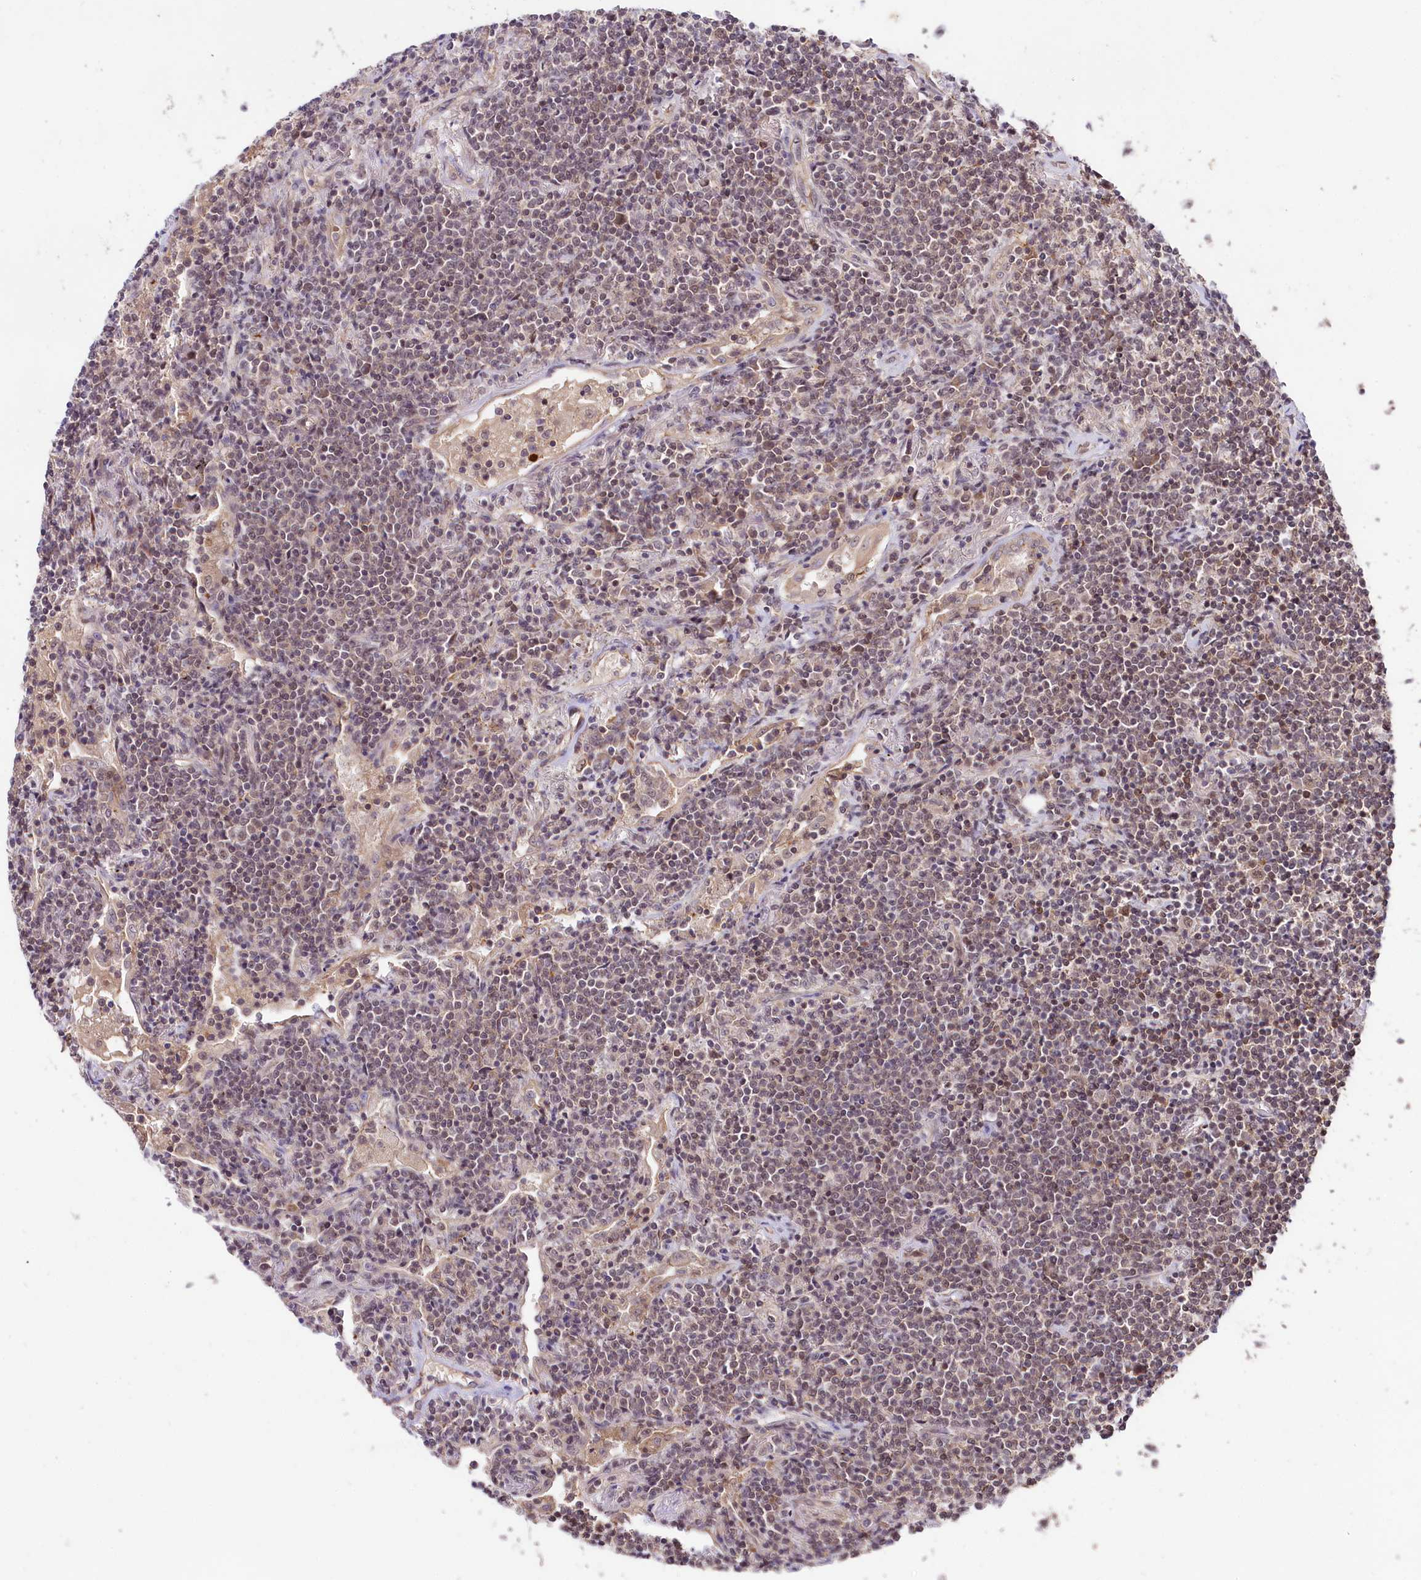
{"staining": {"intensity": "weak", "quantity": "<25%", "location": "nuclear"}, "tissue": "lymphoma", "cell_type": "Tumor cells", "image_type": "cancer", "snomed": [{"axis": "morphology", "description": "Malignant lymphoma, non-Hodgkin's type, Low grade"}, {"axis": "topography", "description": "Lung"}], "caption": "An image of human lymphoma is negative for staining in tumor cells.", "gene": "TAFAZZIN", "patient": {"sex": "female", "age": 71}}